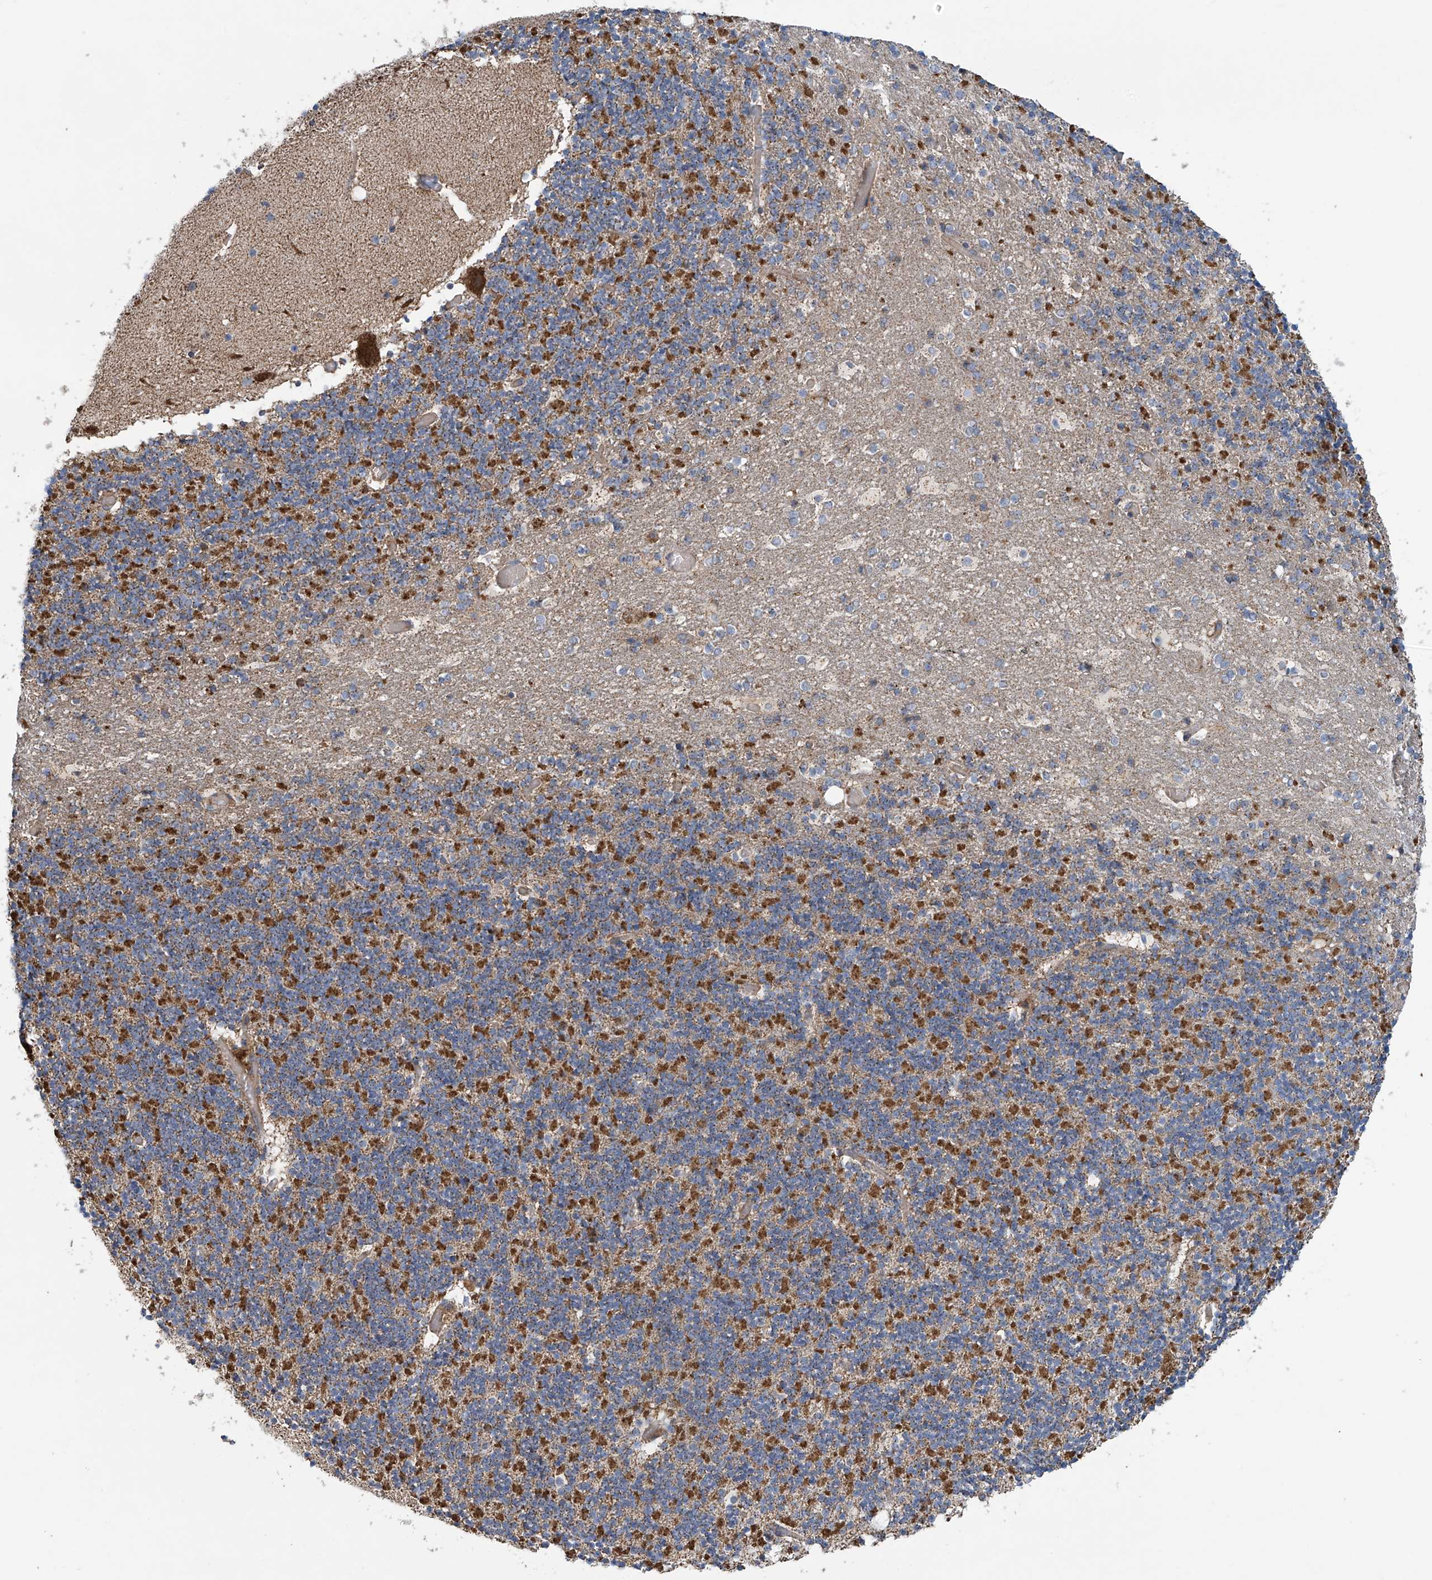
{"staining": {"intensity": "strong", "quantity": "25%-75%", "location": "cytoplasmic/membranous"}, "tissue": "cerebellum", "cell_type": "Cells in granular layer", "image_type": "normal", "snomed": [{"axis": "morphology", "description": "Normal tissue, NOS"}, {"axis": "topography", "description": "Cerebellum"}], "caption": "Normal cerebellum was stained to show a protein in brown. There is high levels of strong cytoplasmic/membranous positivity in about 25%-75% of cells in granular layer. The staining is performed using DAB (3,3'-diaminobenzidine) brown chromogen to label protein expression. The nuclei are counter-stained blue using hematoxylin.", "gene": "COMMD1", "patient": {"sex": "male", "age": 57}}